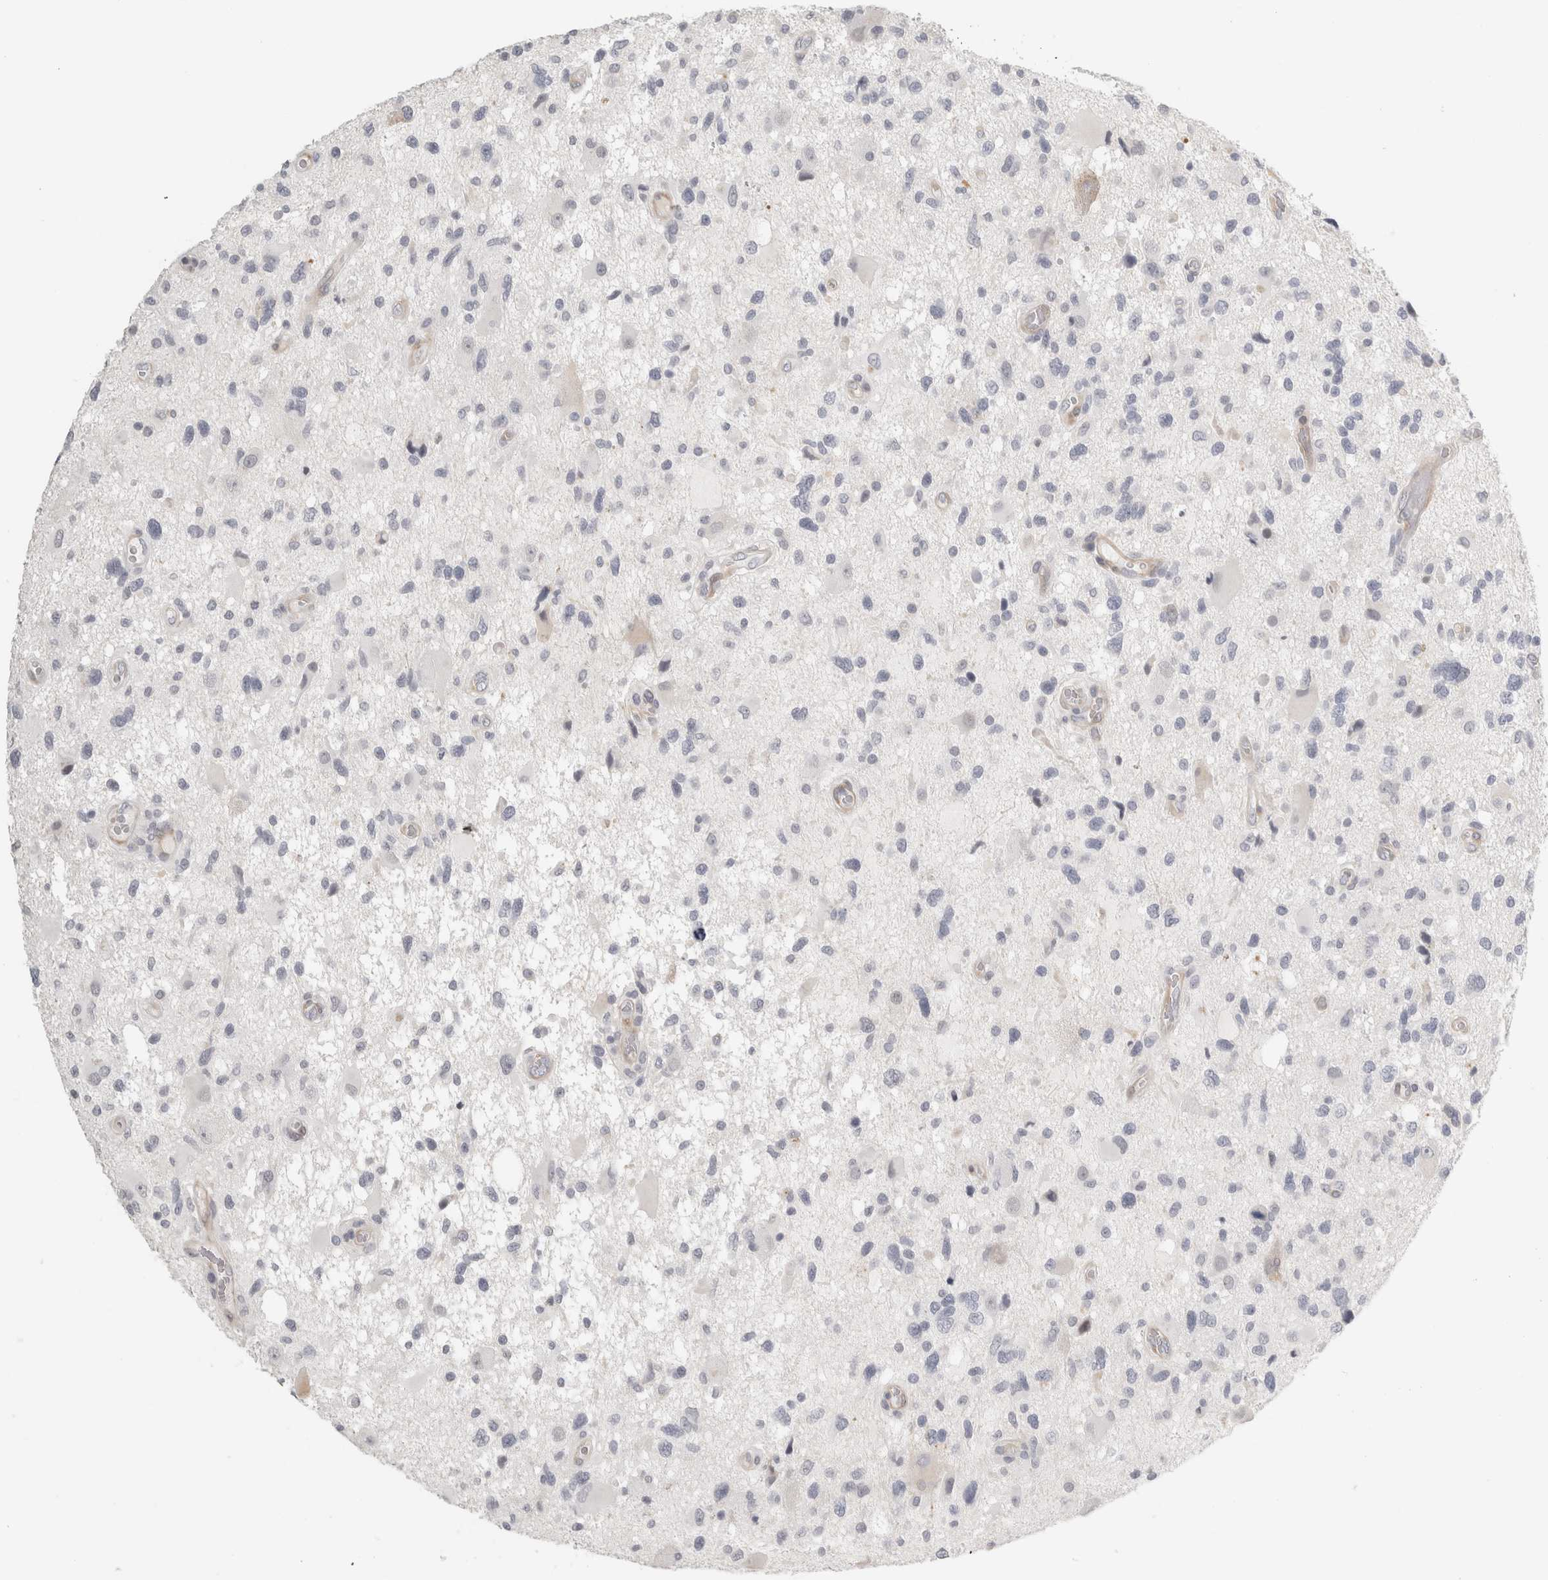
{"staining": {"intensity": "negative", "quantity": "none", "location": "none"}, "tissue": "glioma", "cell_type": "Tumor cells", "image_type": "cancer", "snomed": [{"axis": "morphology", "description": "Glioma, malignant, High grade"}, {"axis": "topography", "description": "Brain"}], "caption": "Tumor cells are negative for protein expression in human glioma.", "gene": "FBLIM1", "patient": {"sex": "male", "age": 33}}